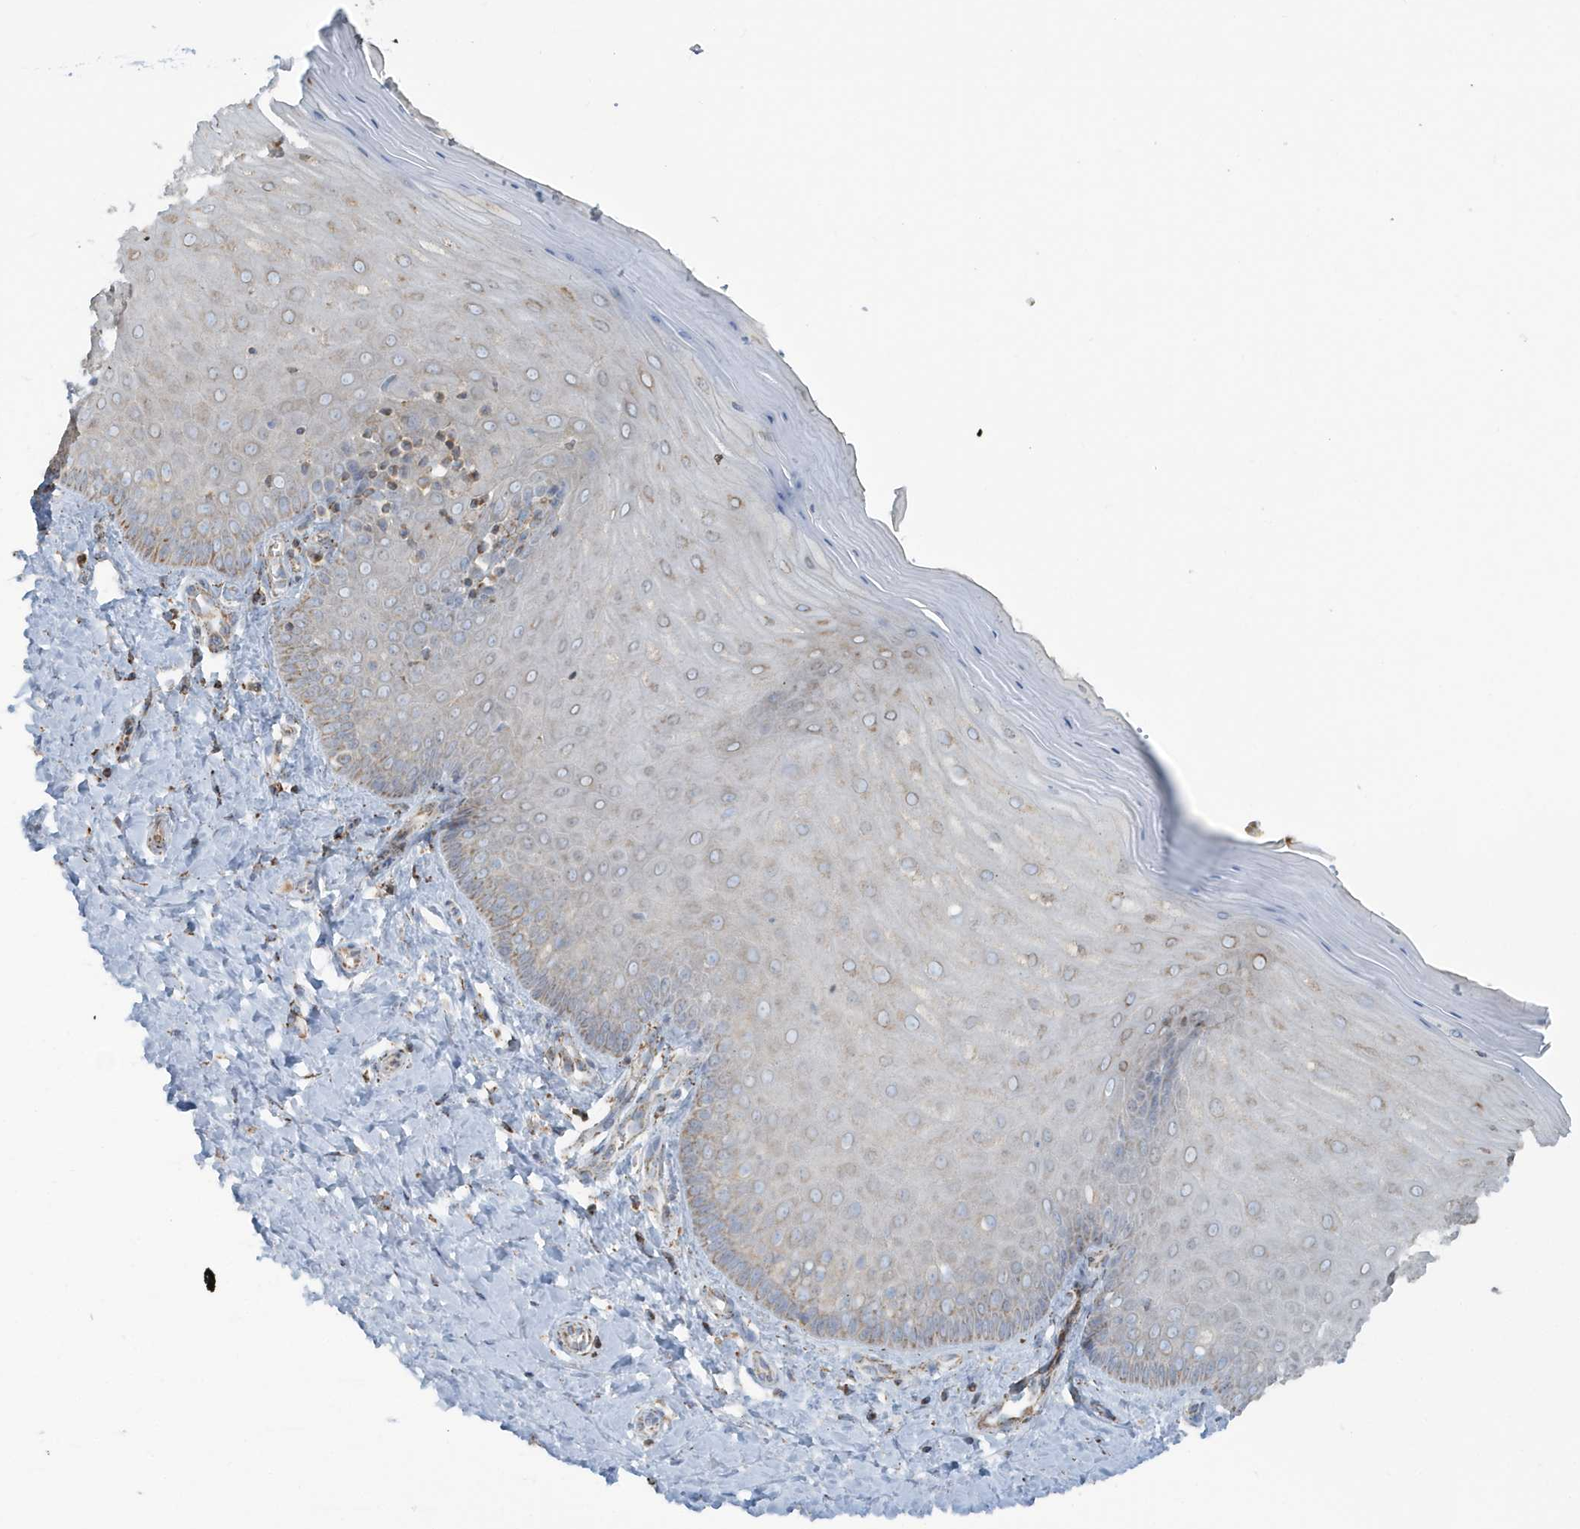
{"staining": {"intensity": "strong", "quantity": ">75%", "location": "cytoplasmic/membranous"}, "tissue": "cervix", "cell_type": "Glandular cells", "image_type": "normal", "snomed": [{"axis": "morphology", "description": "Normal tissue, NOS"}, {"axis": "topography", "description": "Cervix"}], "caption": "The photomicrograph displays staining of unremarkable cervix, revealing strong cytoplasmic/membranous protein staining (brown color) within glandular cells.", "gene": "RAB11FIP3", "patient": {"sex": "female", "age": 55}}